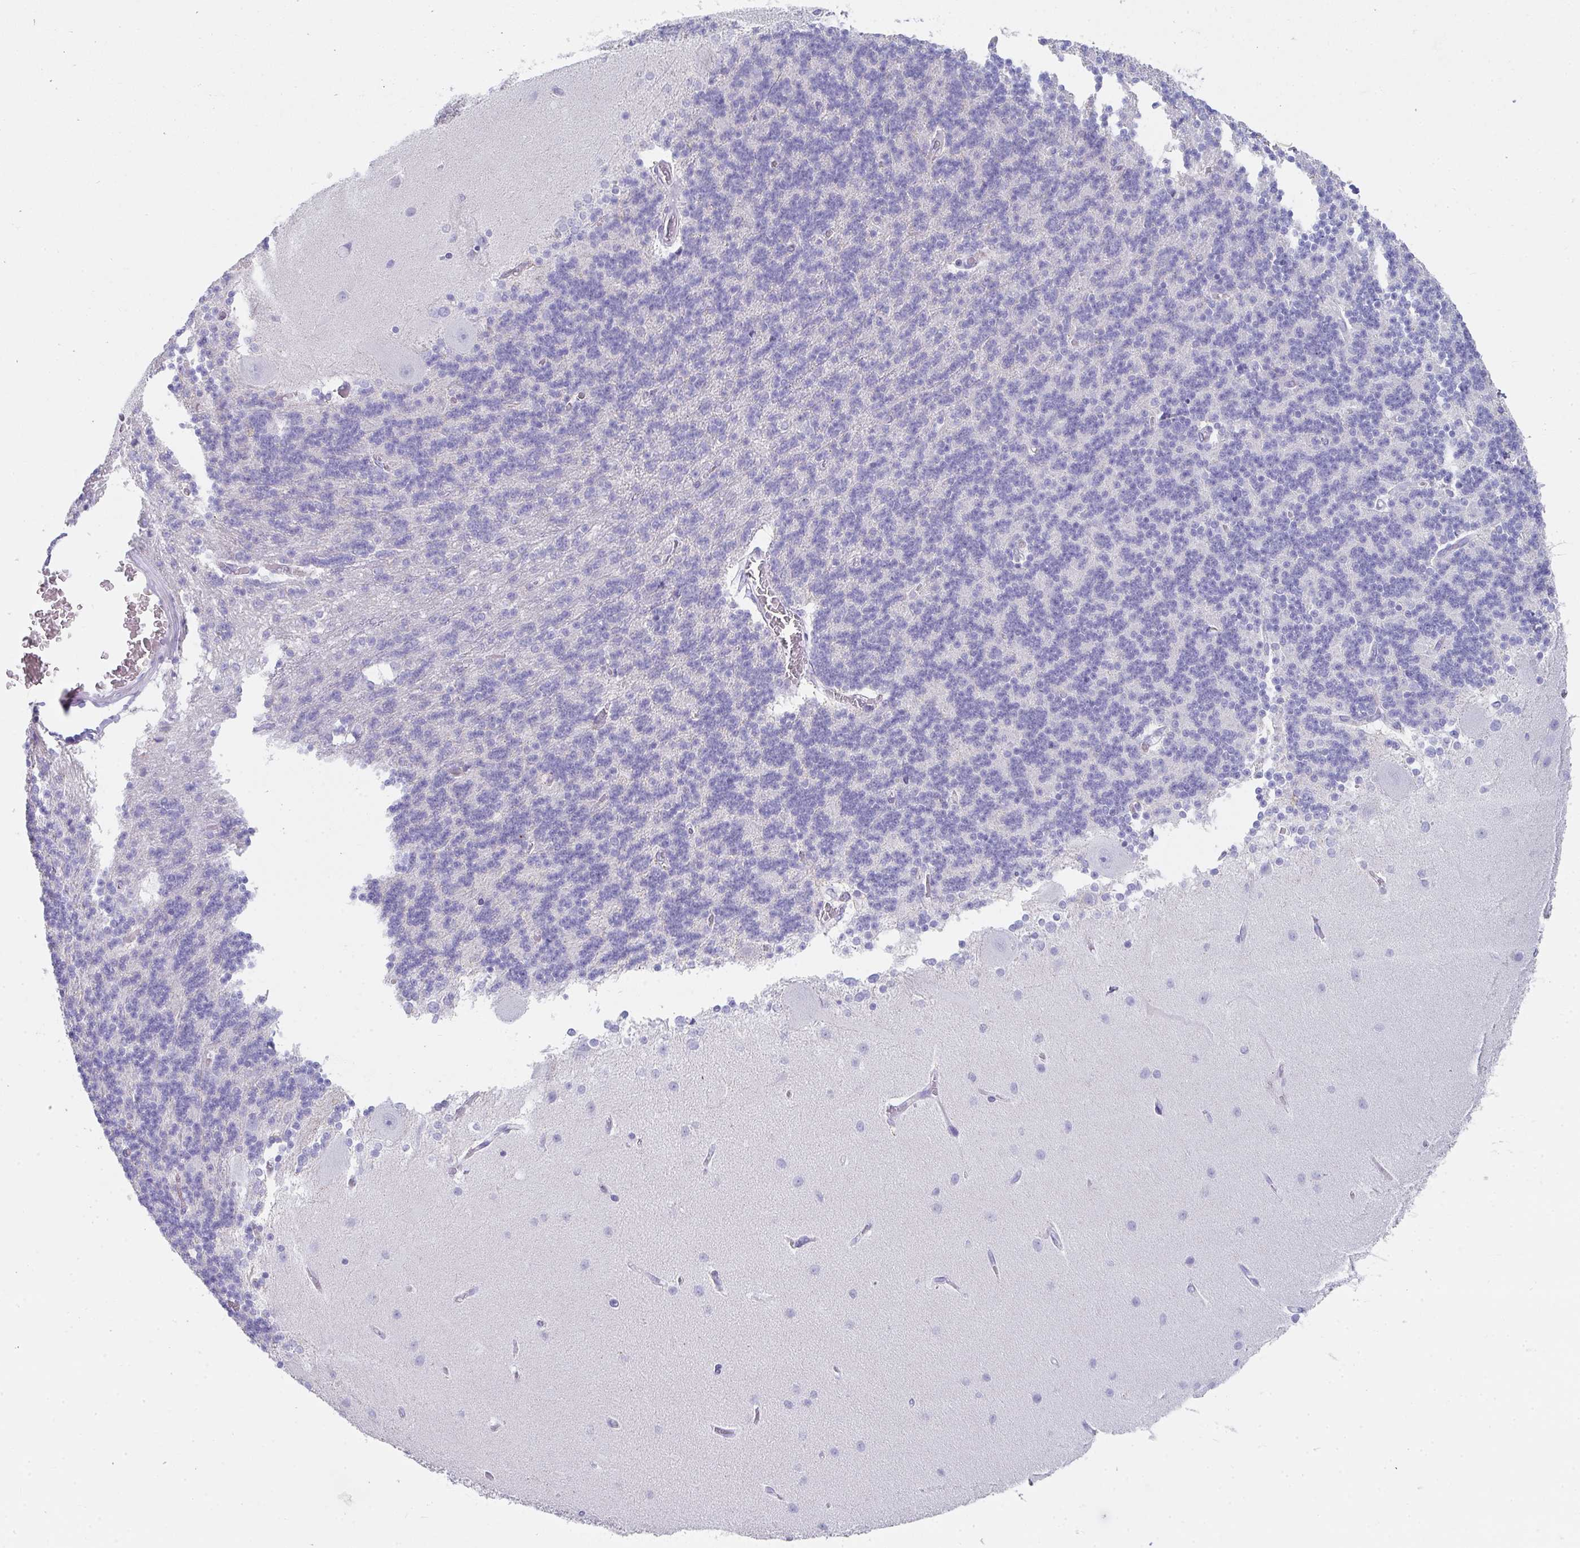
{"staining": {"intensity": "negative", "quantity": "none", "location": "none"}, "tissue": "cerebellum", "cell_type": "Cells in granular layer", "image_type": "normal", "snomed": [{"axis": "morphology", "description": "Normal tissue, NOS"}, {"axis": "topography", "description": "Cerebellum"}], "caption": "There is no significant expression in cells in granular layer of cerebellum. (DAB immunohistochemistry (IHC), high magnification).", "gene": "RLF", "patient": {"sex": "female", "age": 54}}